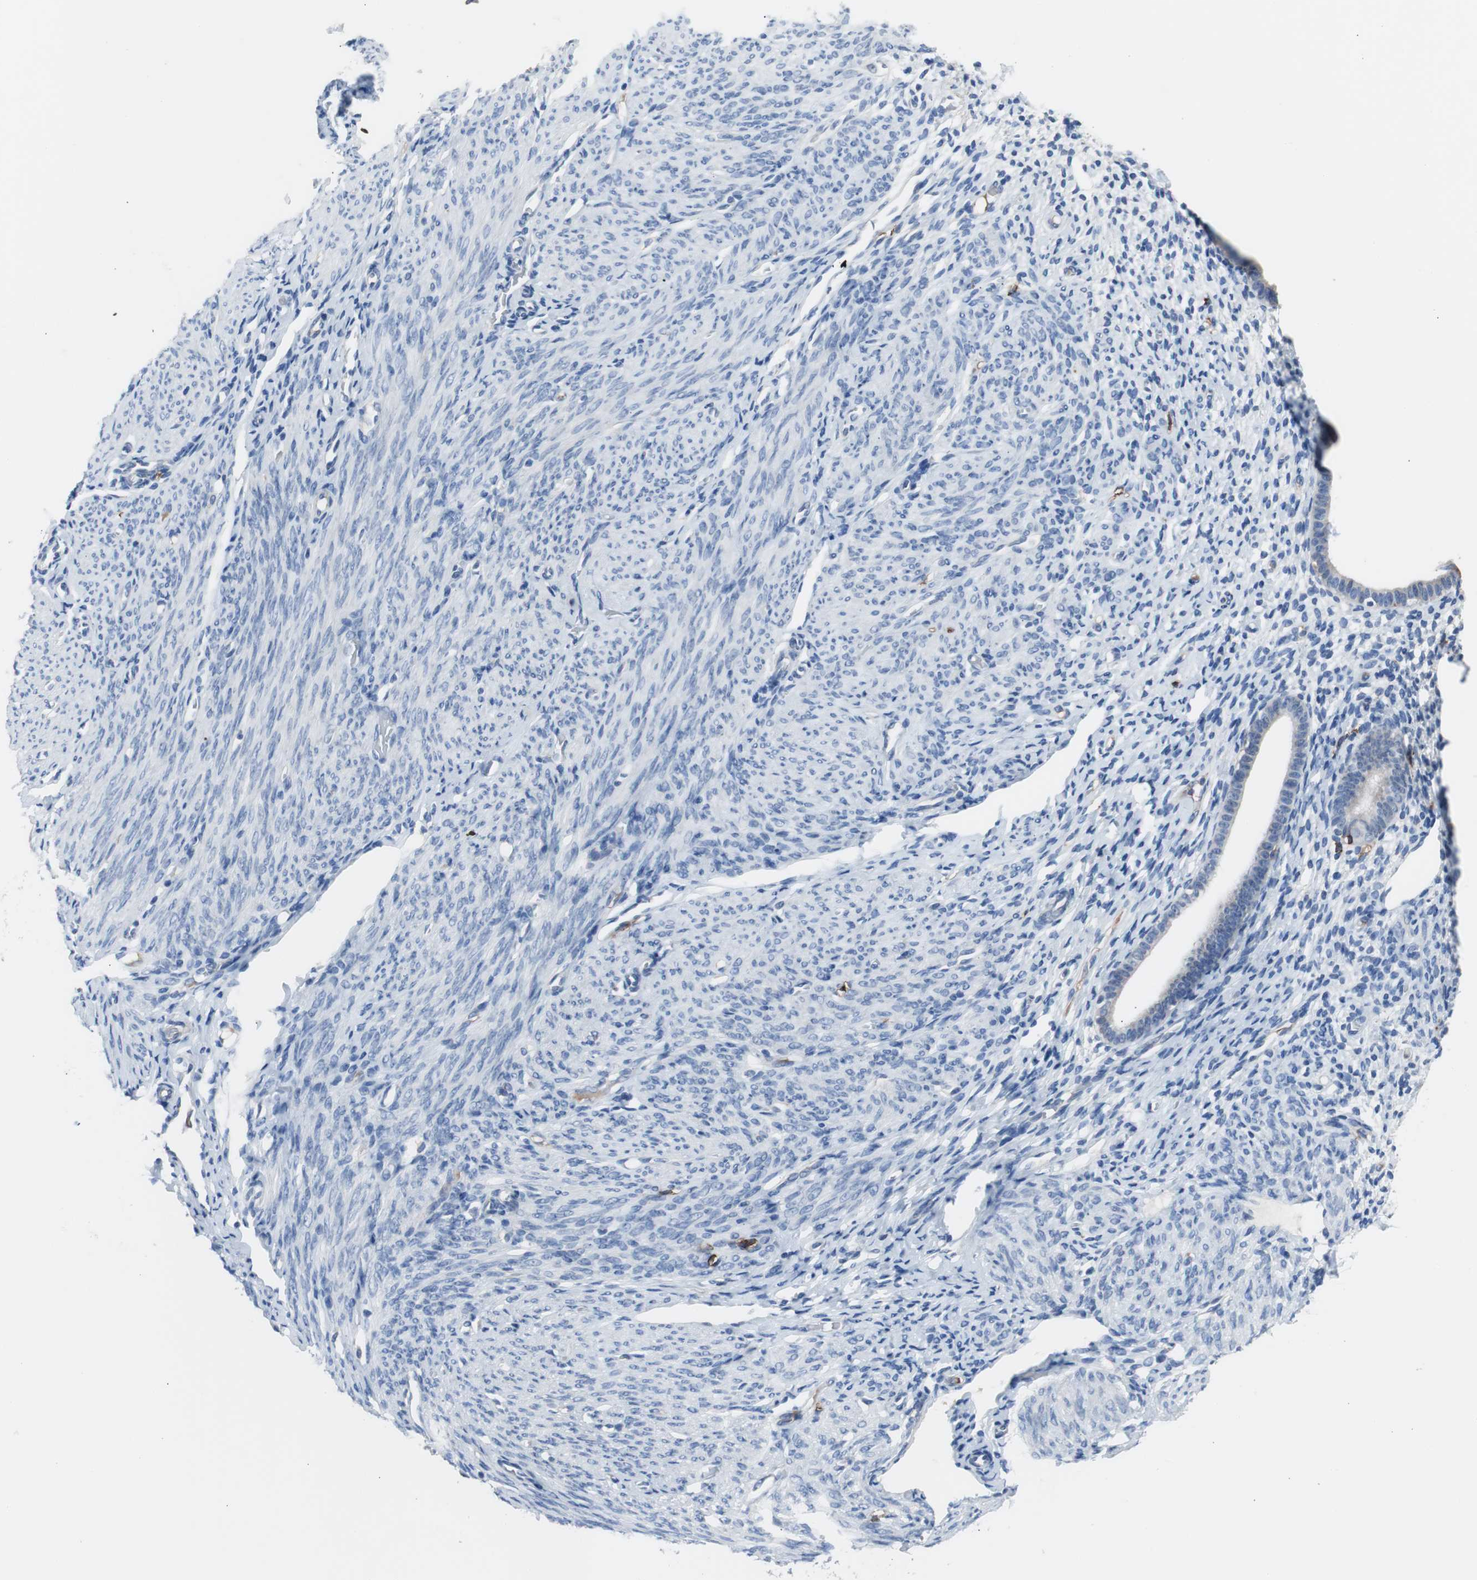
{"staining": {"intensity": "negative", "quantity": "none", "location": "none"}, "tissue": "endometrium", "cell_type": "Cells in endometrial stroma", "image_type": "normal", "snomed": [{"axis": "morphology", "description": "Normal tissue, NOS"}, {"axis": "topography", "description": "Endometrium"}], "caption": "Immunohistochemistry photomicrograph of normal endometrium: human endometrium stained with DAB (3,3'-diaminobenzidine) demonstrates no significant protein staining in cells in endometrial stroma.", "gene": "FCGR2B", "patient": {"sex": "female", "age": 61}}